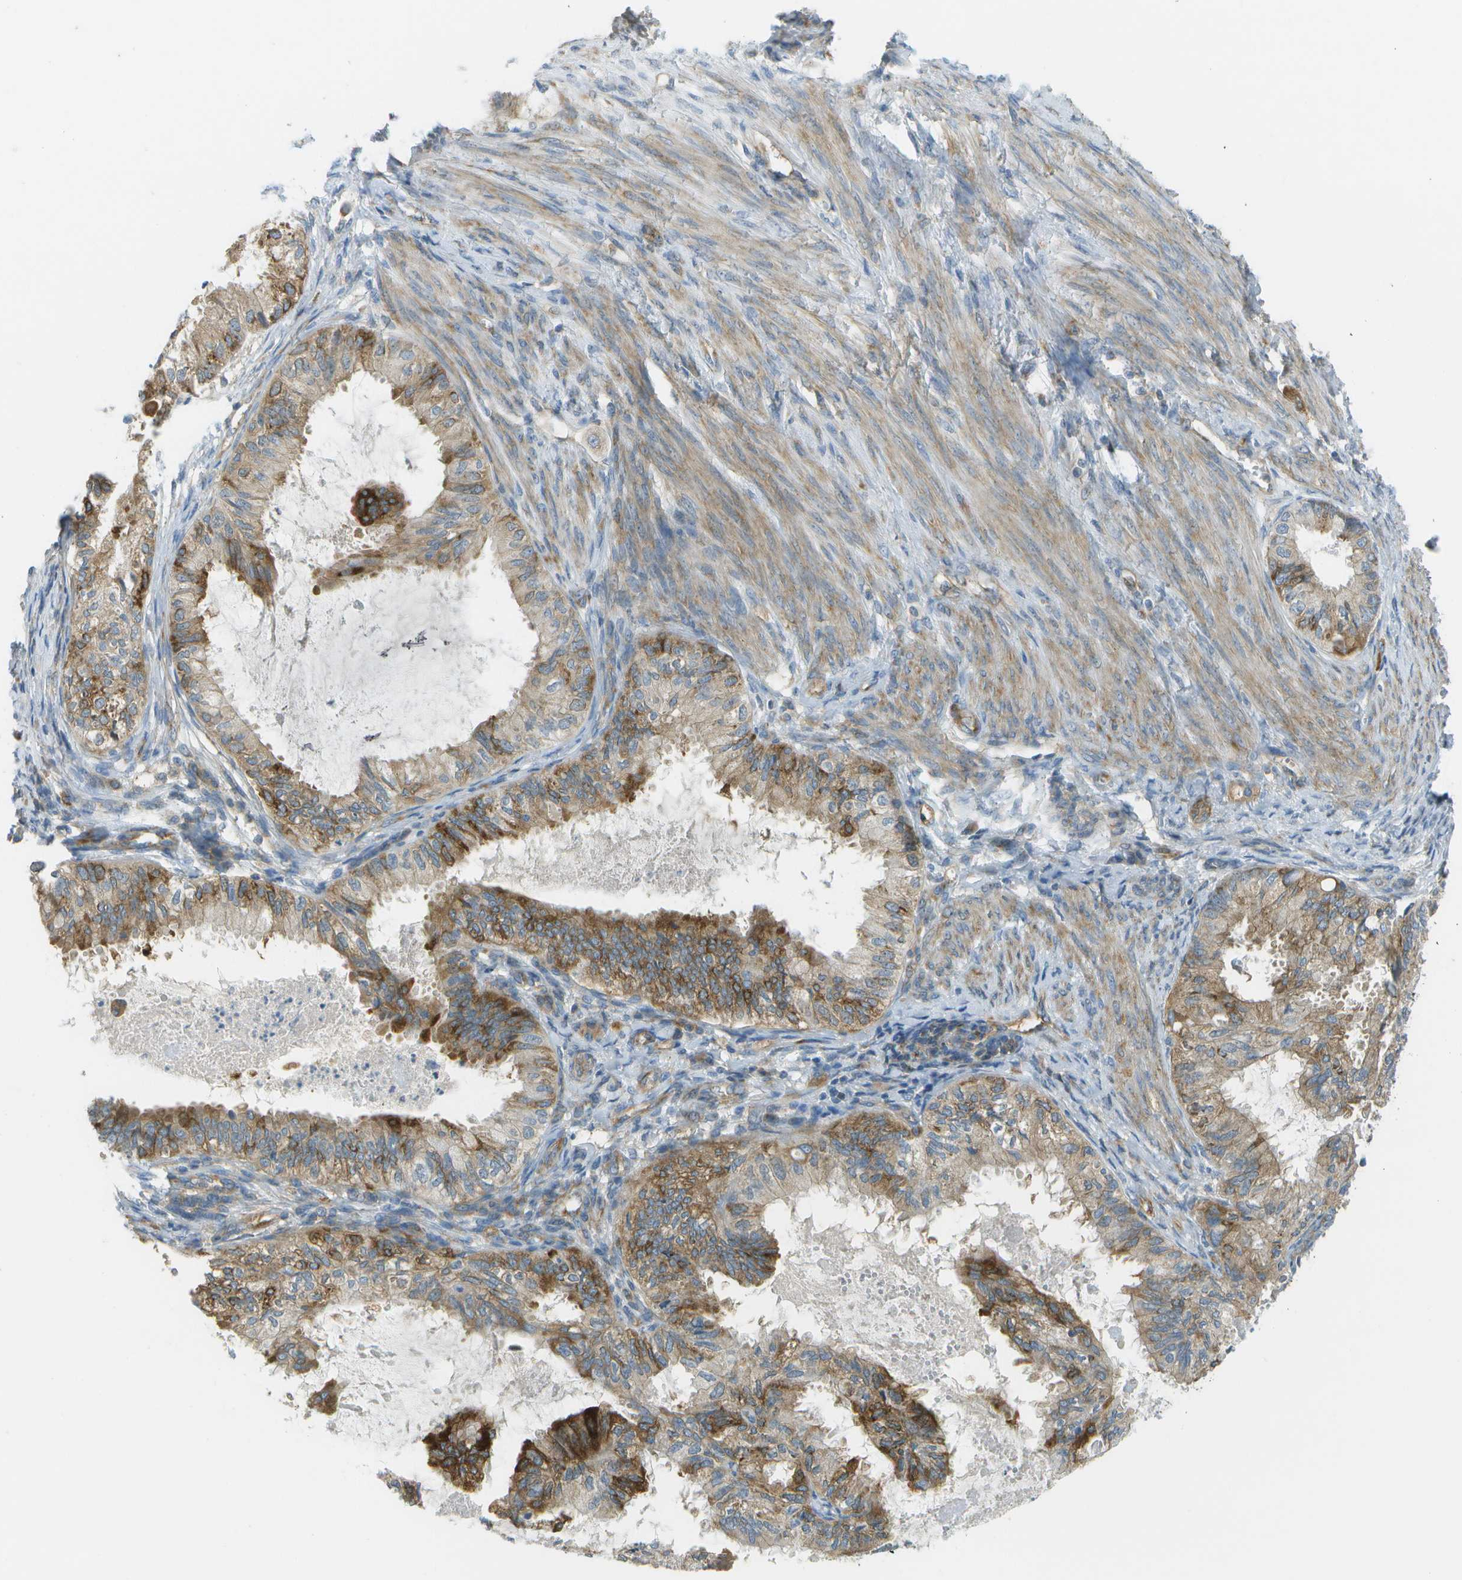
{"staining": {"intensity": "moderate", "quantity": ">75%", "location": "cytoplasmic/membranous"}, "tissue": "cervical cancer", "cell_type": "Tumor cells", "image_type": "cancer", "snomed": [{"axis": "morphology", "description": "Normal tissue, NOS"}, {"axis": "morphology", "description": "Adenocarcinoma, NOS"}, {"axis": "topography", "description": "Cervix"}, {"axis": "topography", "description": "Endometrium"}], "caption": "The histopathology image reveals staining of cervical cancer, revealing moderate cytoplasmic/membranous protein staining (brown color) within tumor cells. The staining was performed using DAB, with brown indicating positive protein expression. Nuclei are stained blue with hematoxylin.", "gene": "WNK2", "patient": {"sex": "female", "age": 86}}